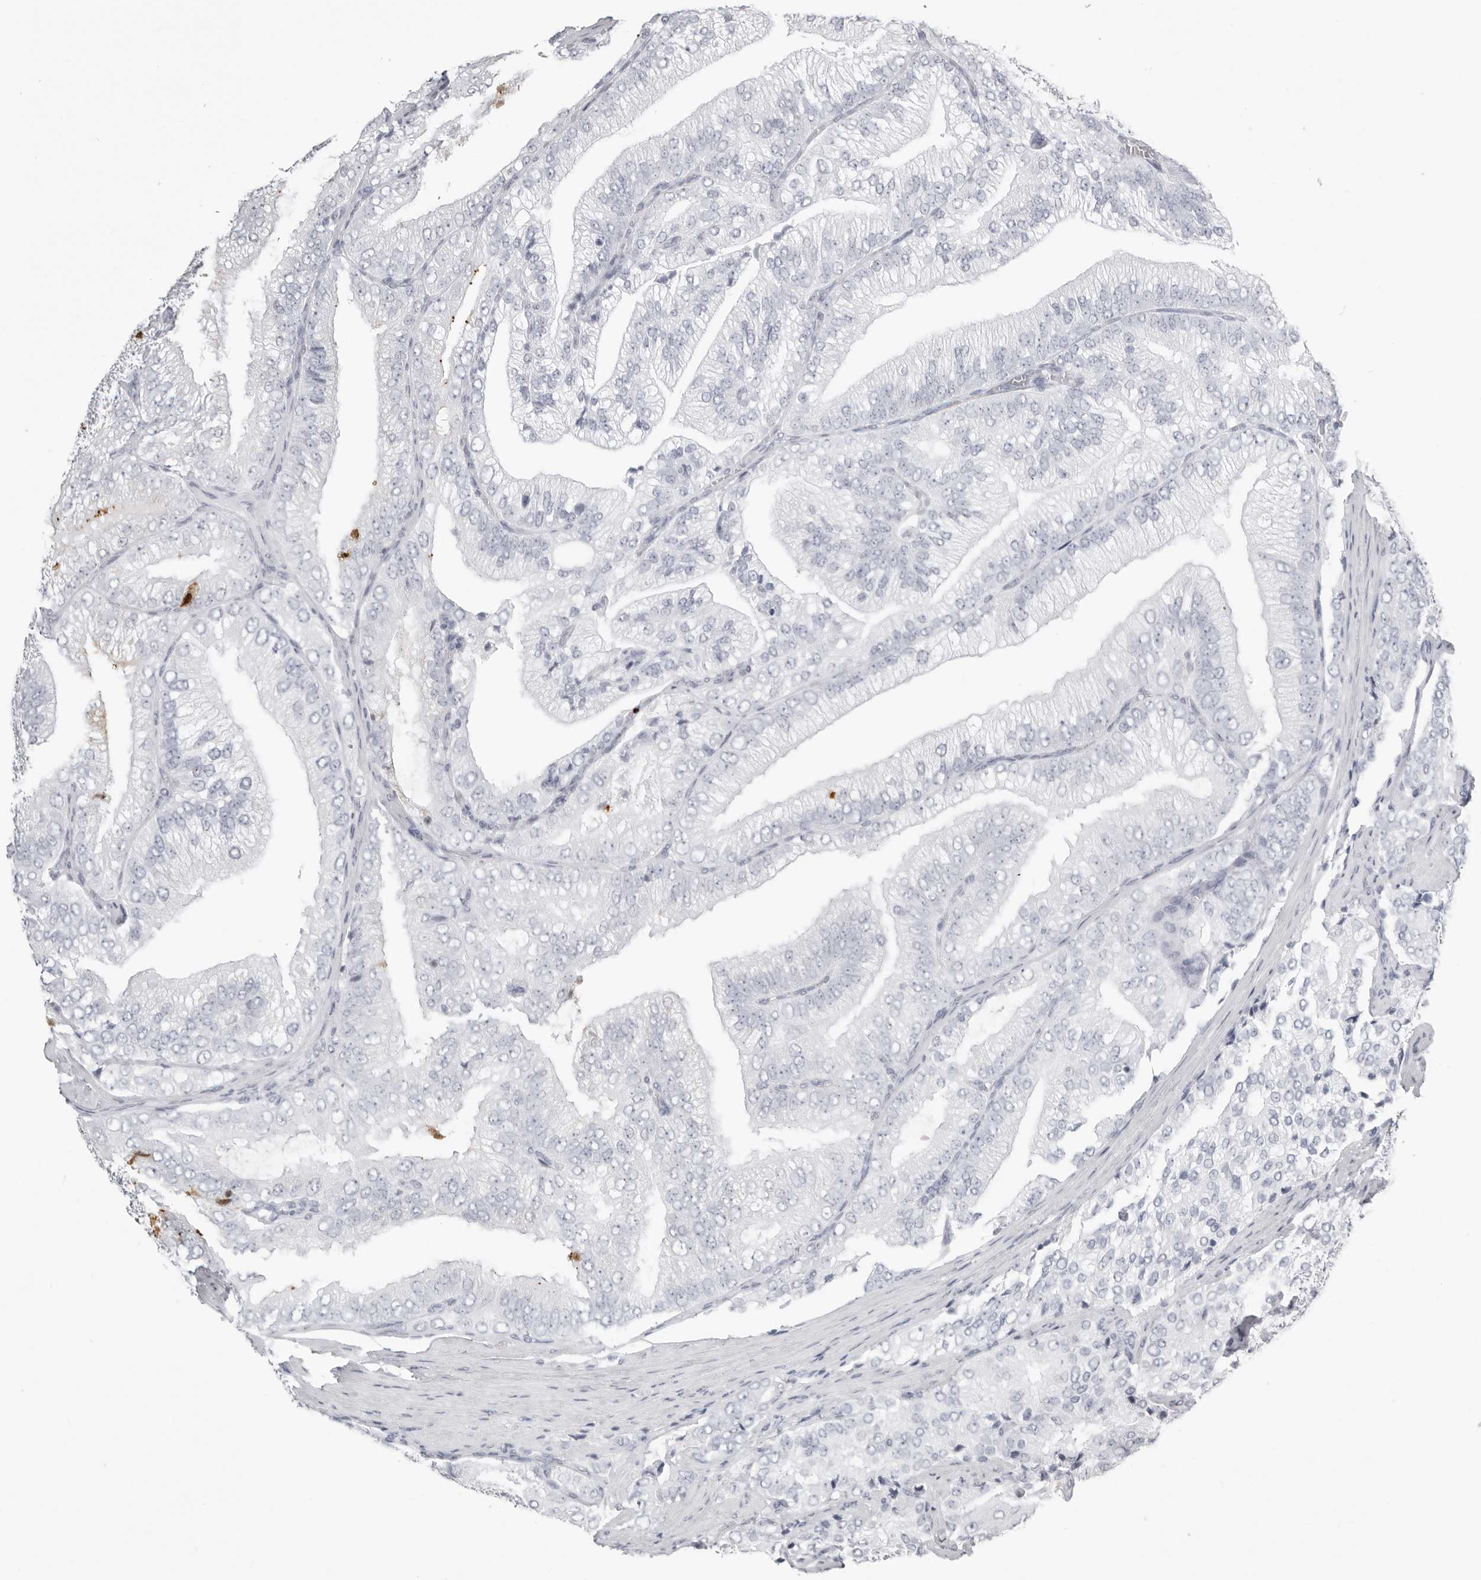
{"staining": {"intensity": "negative", "quantity": "none", "location": "none"}, "tissue": "prostate cancer", "cell_type": "Tumor cells", "image_type": "cancer", "snomed": [{"axis": "morphology", "description": "Adenocarcinoma, High grade"}, {"axis": "topography", "description": "Prostate"}], "caption": "An immunohistochemistry (IHC) histopathology image of prostate high-grade adenocarcinoma is shown. There is no staining in tumor cells of prostate high-grade adenocarcinoma.", "gene": "KLK9", "patient": {"sex": "male", "age": 58}}